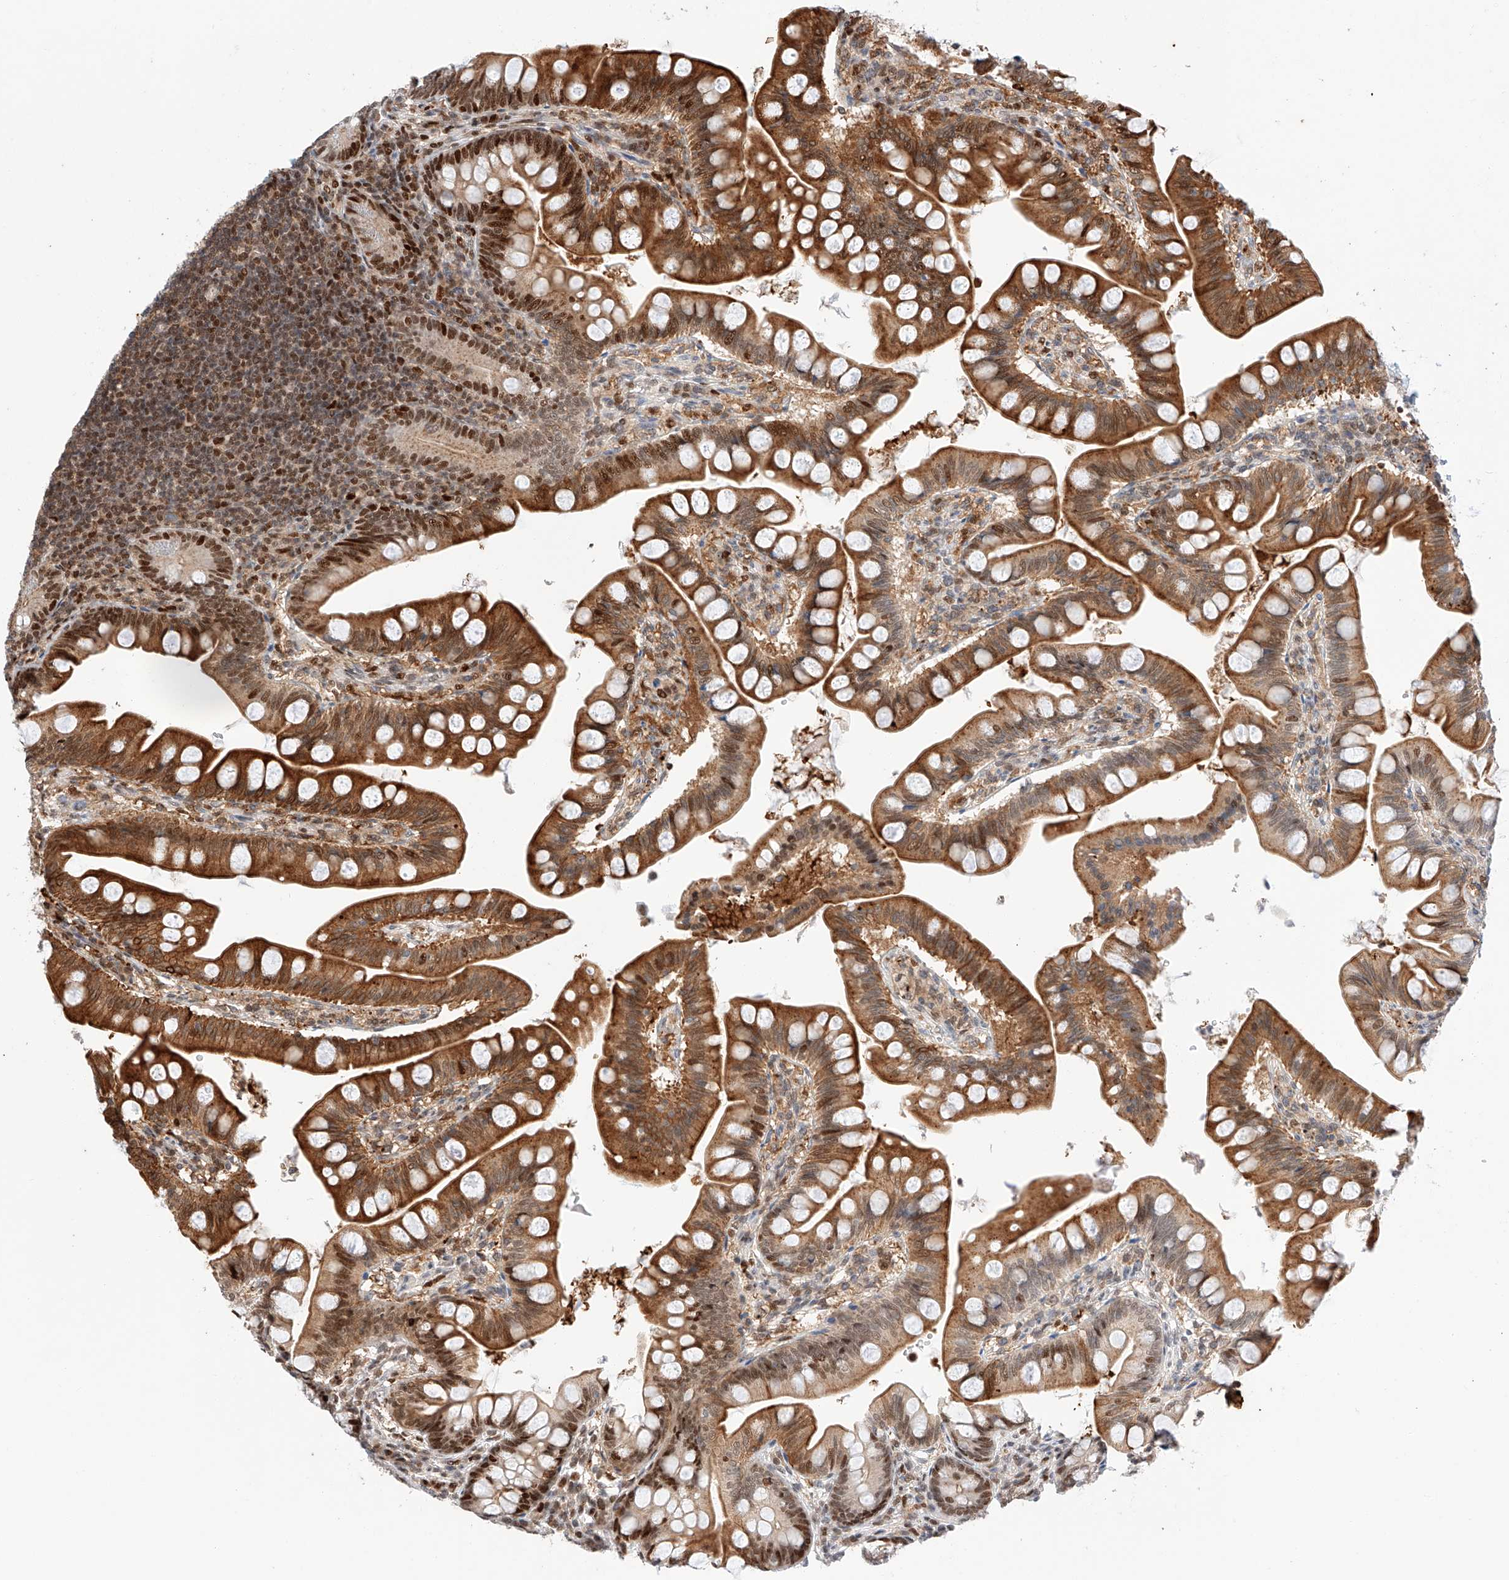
{"staining": {"intensity": "strong", "quantity": ">75%", "location": "cytoplasmic/membranous,nuclear"}, "tissue": "small intestine", "cell_type": "Glandular cells", "image_type": "normal", "snomed": [{"axis": "morphology", "description": "Normal tissue, NOS"}, {"axis": "topography", "description": "Small intestine"}], "caption": "Protein staining of unremarkable small intestine demonstrates strong cytoplasmic/membranous,nuclear expression in about >75% of glandular cells.", "gene": "HDAC9", "patient": {"sex": "male", "age": 7}}